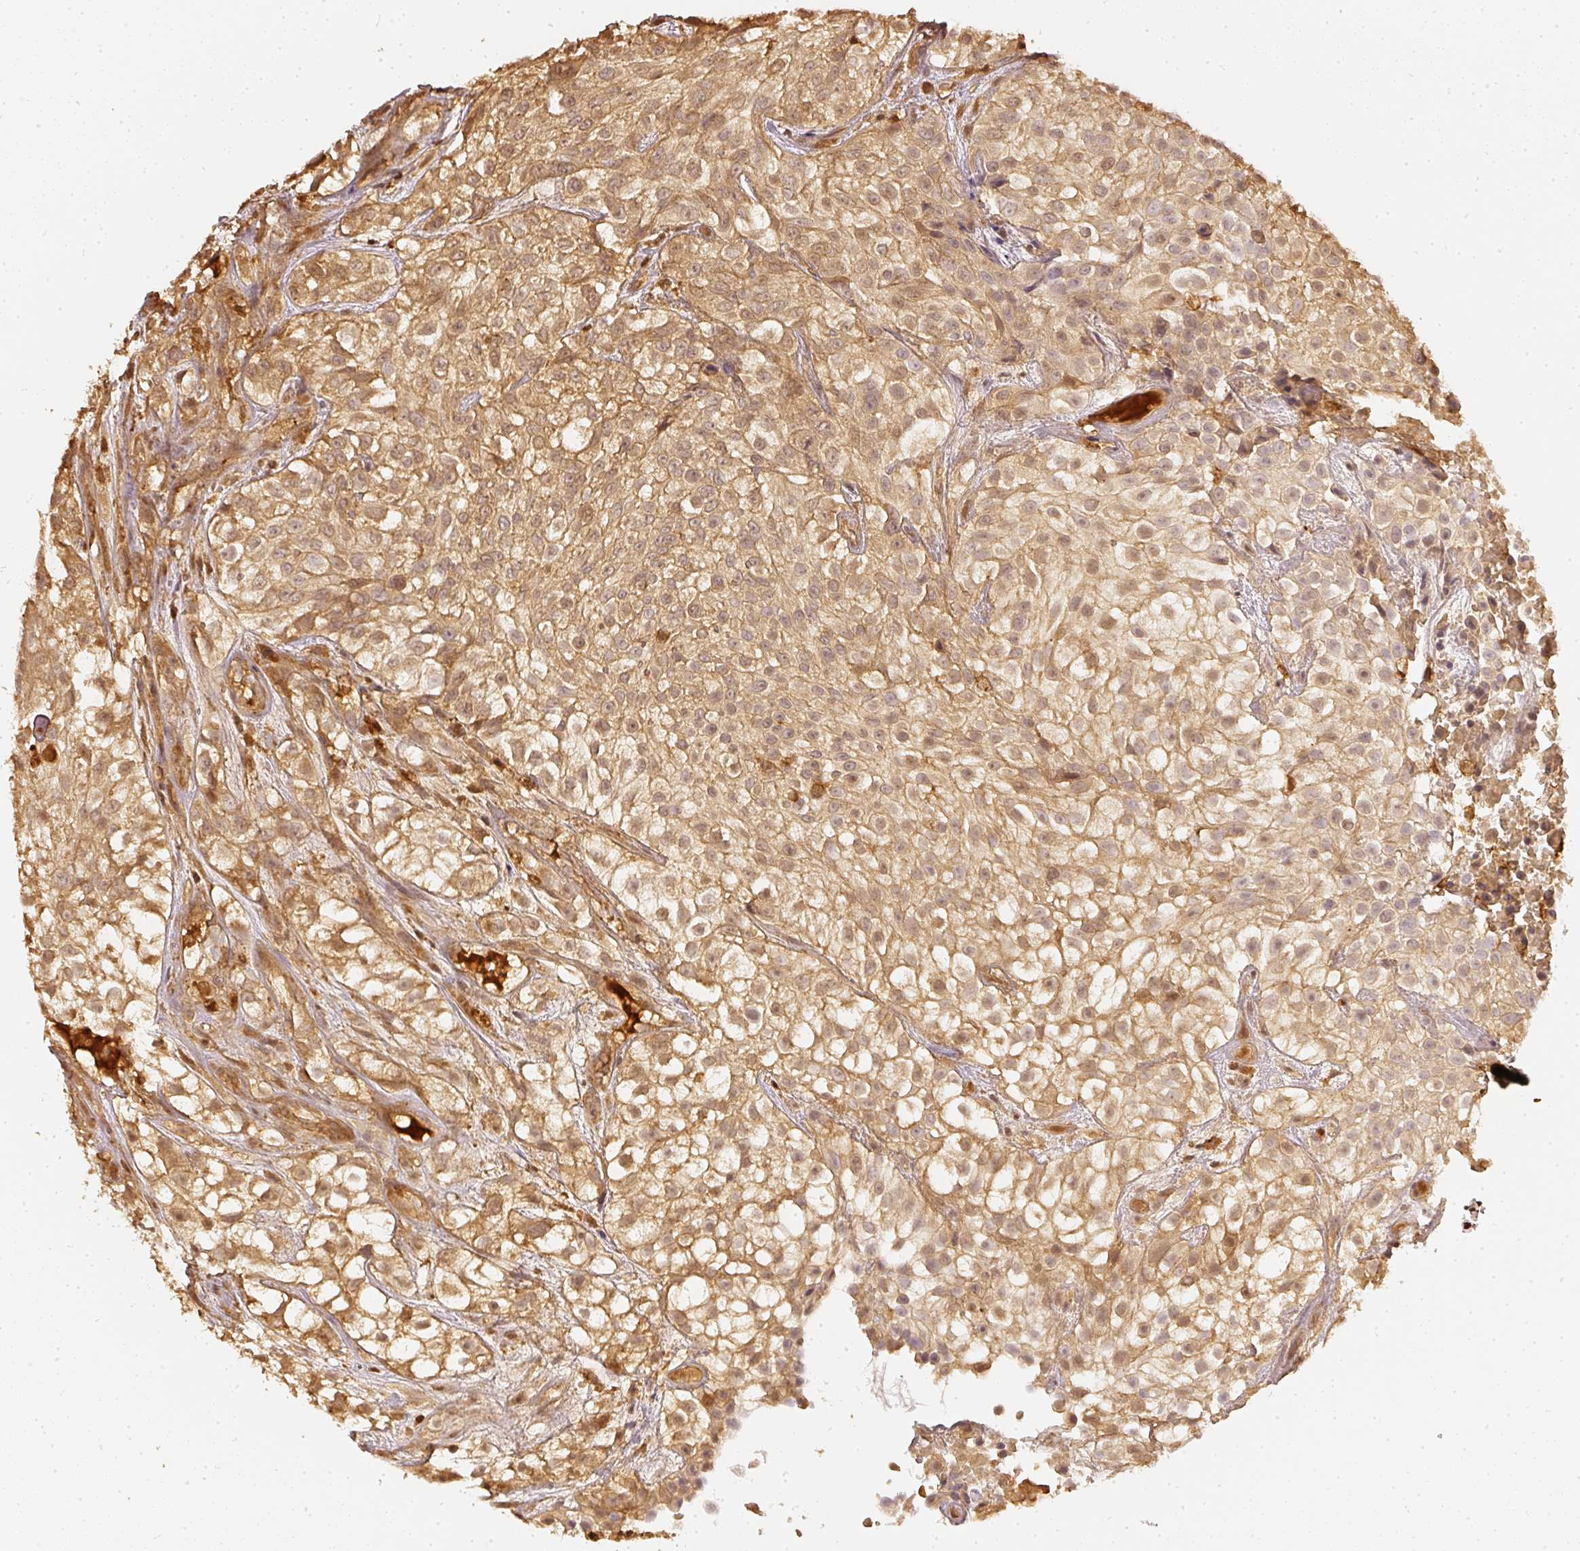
{"staining": {"intensity": "moderate", "quantity": ">75%", "location": "cytoplasmic/membranous,nuclear"}, "tissue": "urothelial cancer", "cell_type": "Tumor cells", "image_type": "cancer", "snomed": [{"axis": "morphology", "description": "Urothelial carcinoma, High grade"}, {"axis": "topography", "description": "Urinary bladder"}], "caption": "Protein staining shows moderate cytoplasmic/membranous and nuclear expression in approximately >75% of tumor cells in urothelial cancer. The staining was performed using DAB to visualize the protein expression in brown, while the nuclei were stained in blue with hematoxylin (Magnification: 20x).", "gene": "PFN1", "patient": {"sex": "male", "age": 56}}